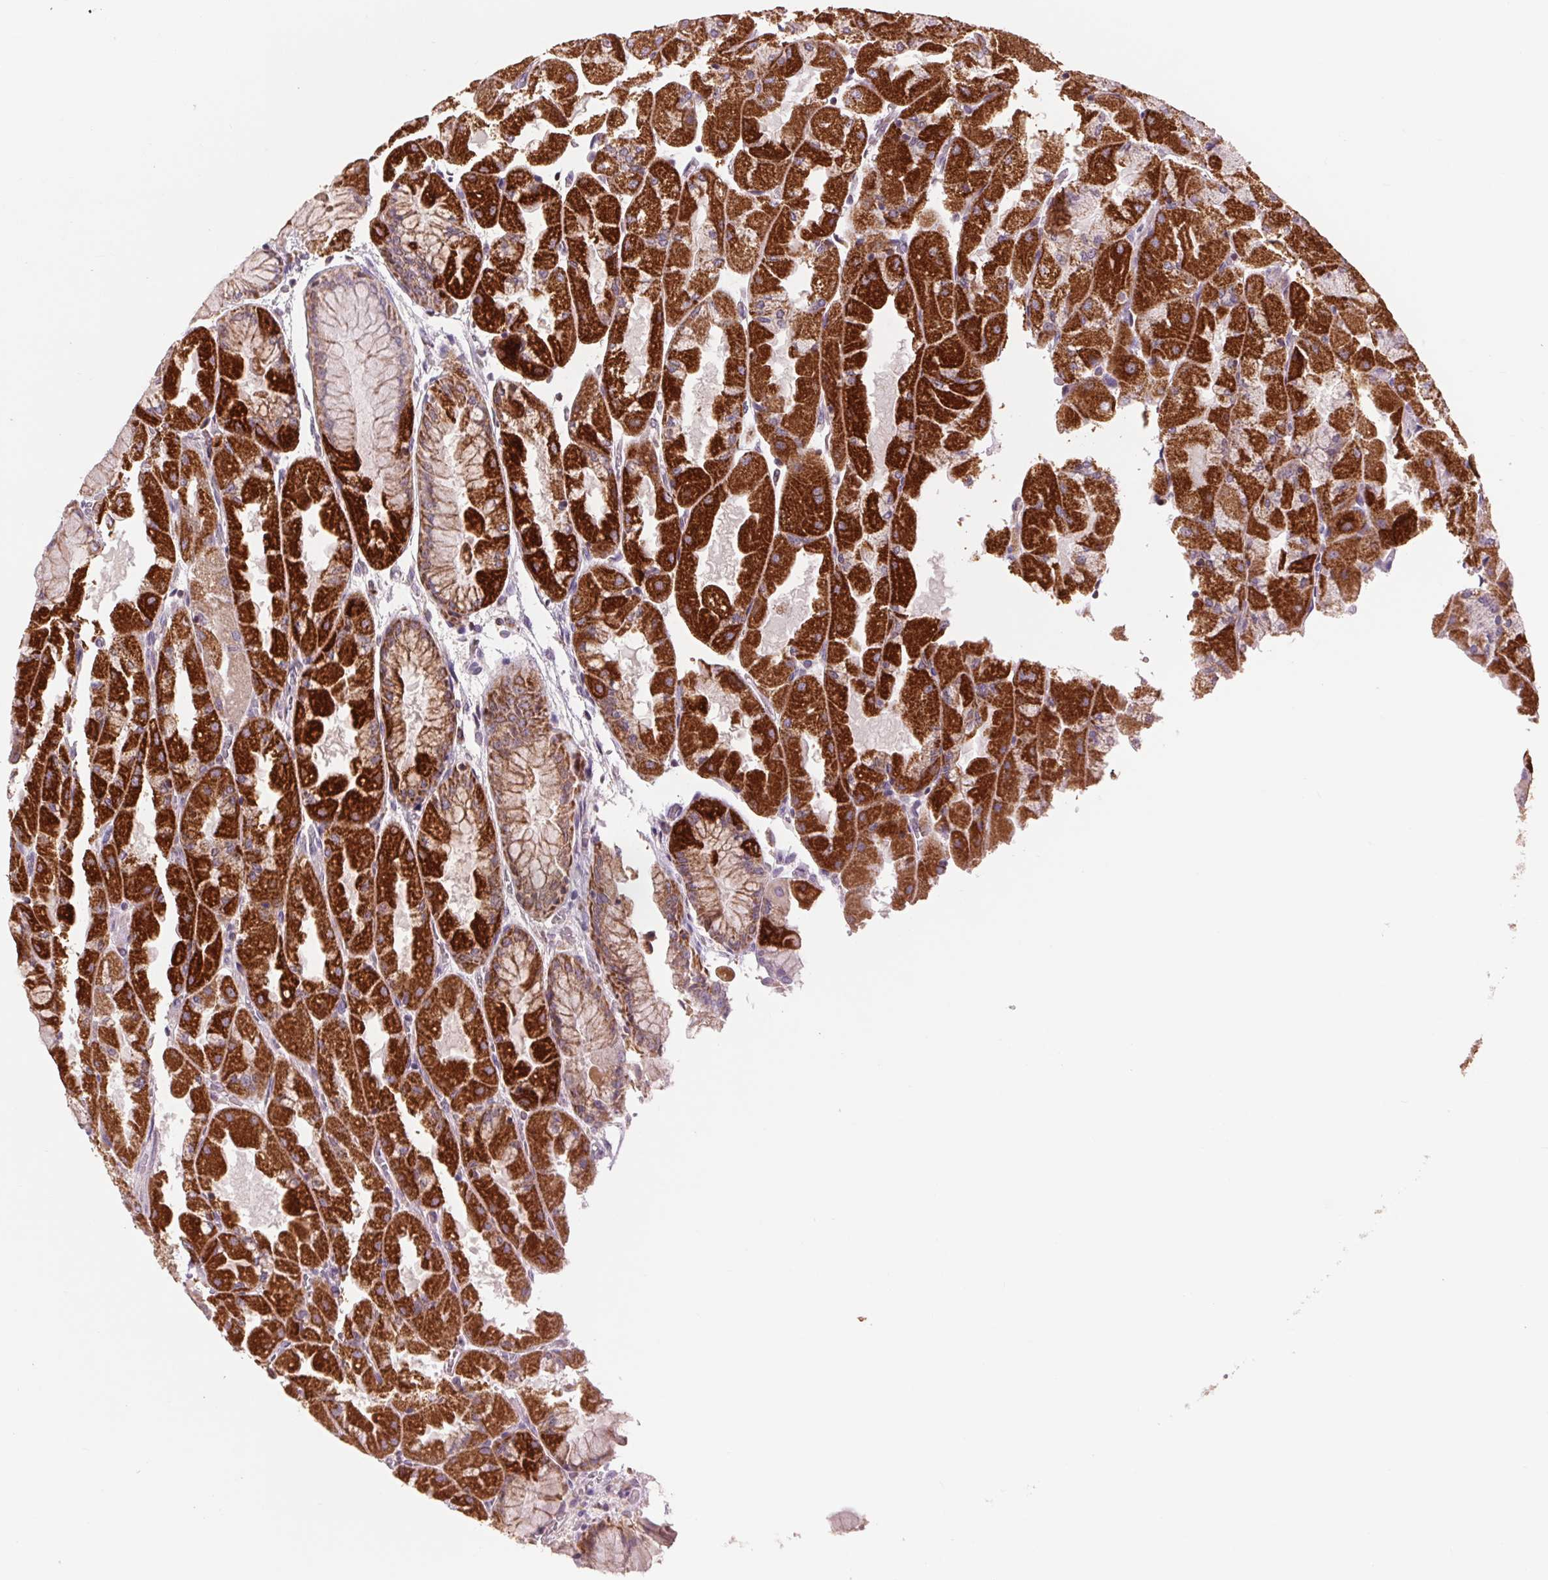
{"staining": {"intensity": "strong", "quantity": "25%-75%", "location": "cytoplasmic/membranous"}, "tissue": "stomach", "cell_type": "Glandular cells", "image_type": "normal", "snomed": [{"axis": "morphology", "description": "Normal tissue, NOS"}, {"axis": "topography", "description": "Stomach"}], "caption": "An image of stomach stained for a protein exhibits strong cytoplasmic/membranous brown staining in glandular cells. (Stains: DAB (3,3'-diaminobenzidine) in brown, nuclei in blue, Microscopy: brightfield microscopy at high magnification).", "gene": "COX6A1", "patient": {"sex": "female", "age": 61}}